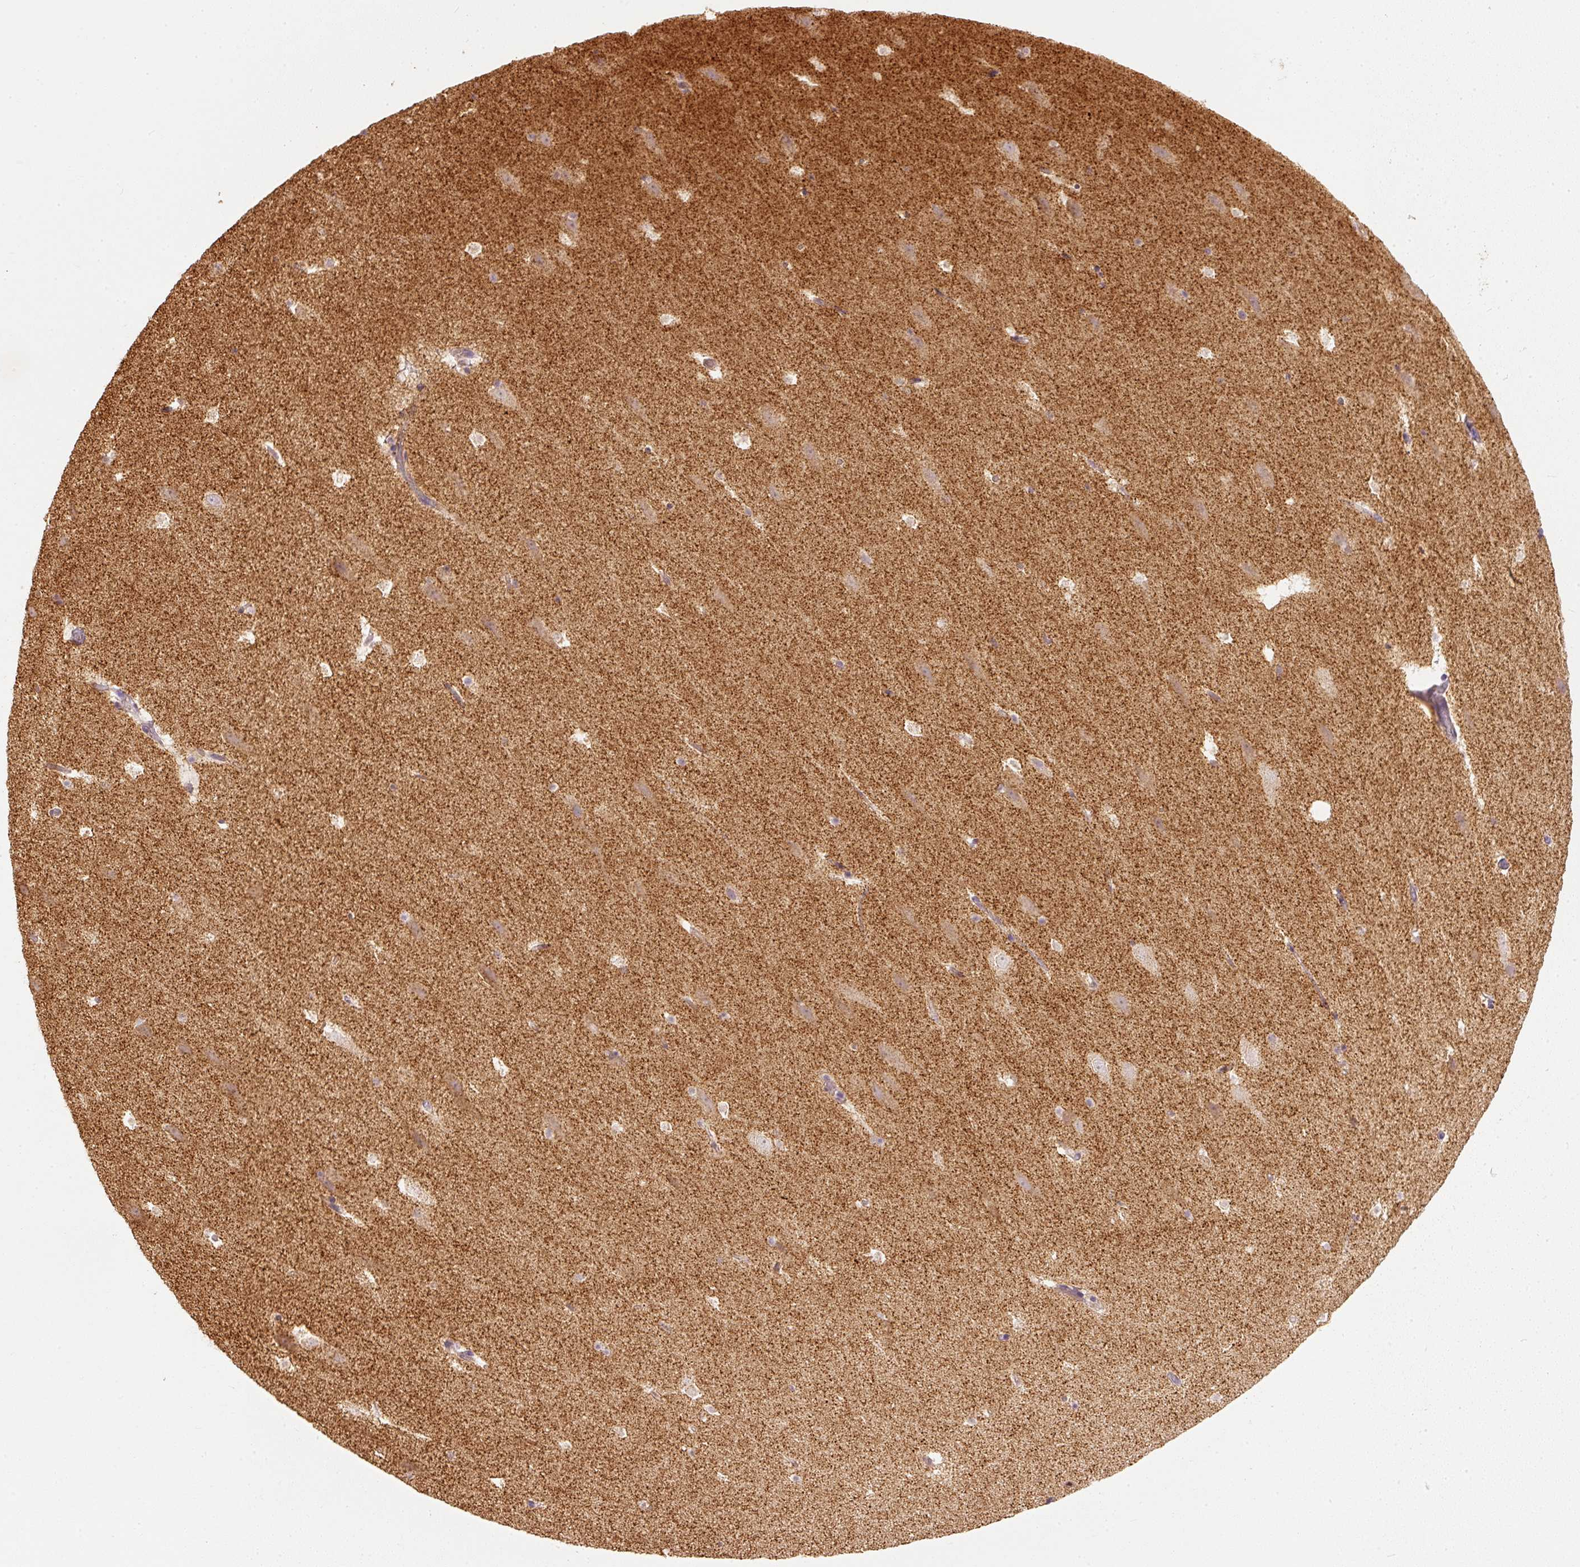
{"staining": {"intensity": "weak", "quantity": "<25%", "location": "cytoplasmic/membranous"}, "tissue": "hippocampus", "cell_type": "Glial cells", "image_type": "normal", "snomed": [{"axis": "morphology", "description": "Normal tissue, NOS"}, {"axis": "topography", "description": "Hippocampus"}], "caption": "Immunohistochemistry (IHC) of unremarkable human hippocampus reveals no staining in glial cells.", "gene": "PSENEN", "patient": {"sex": "male", "age": 37}}